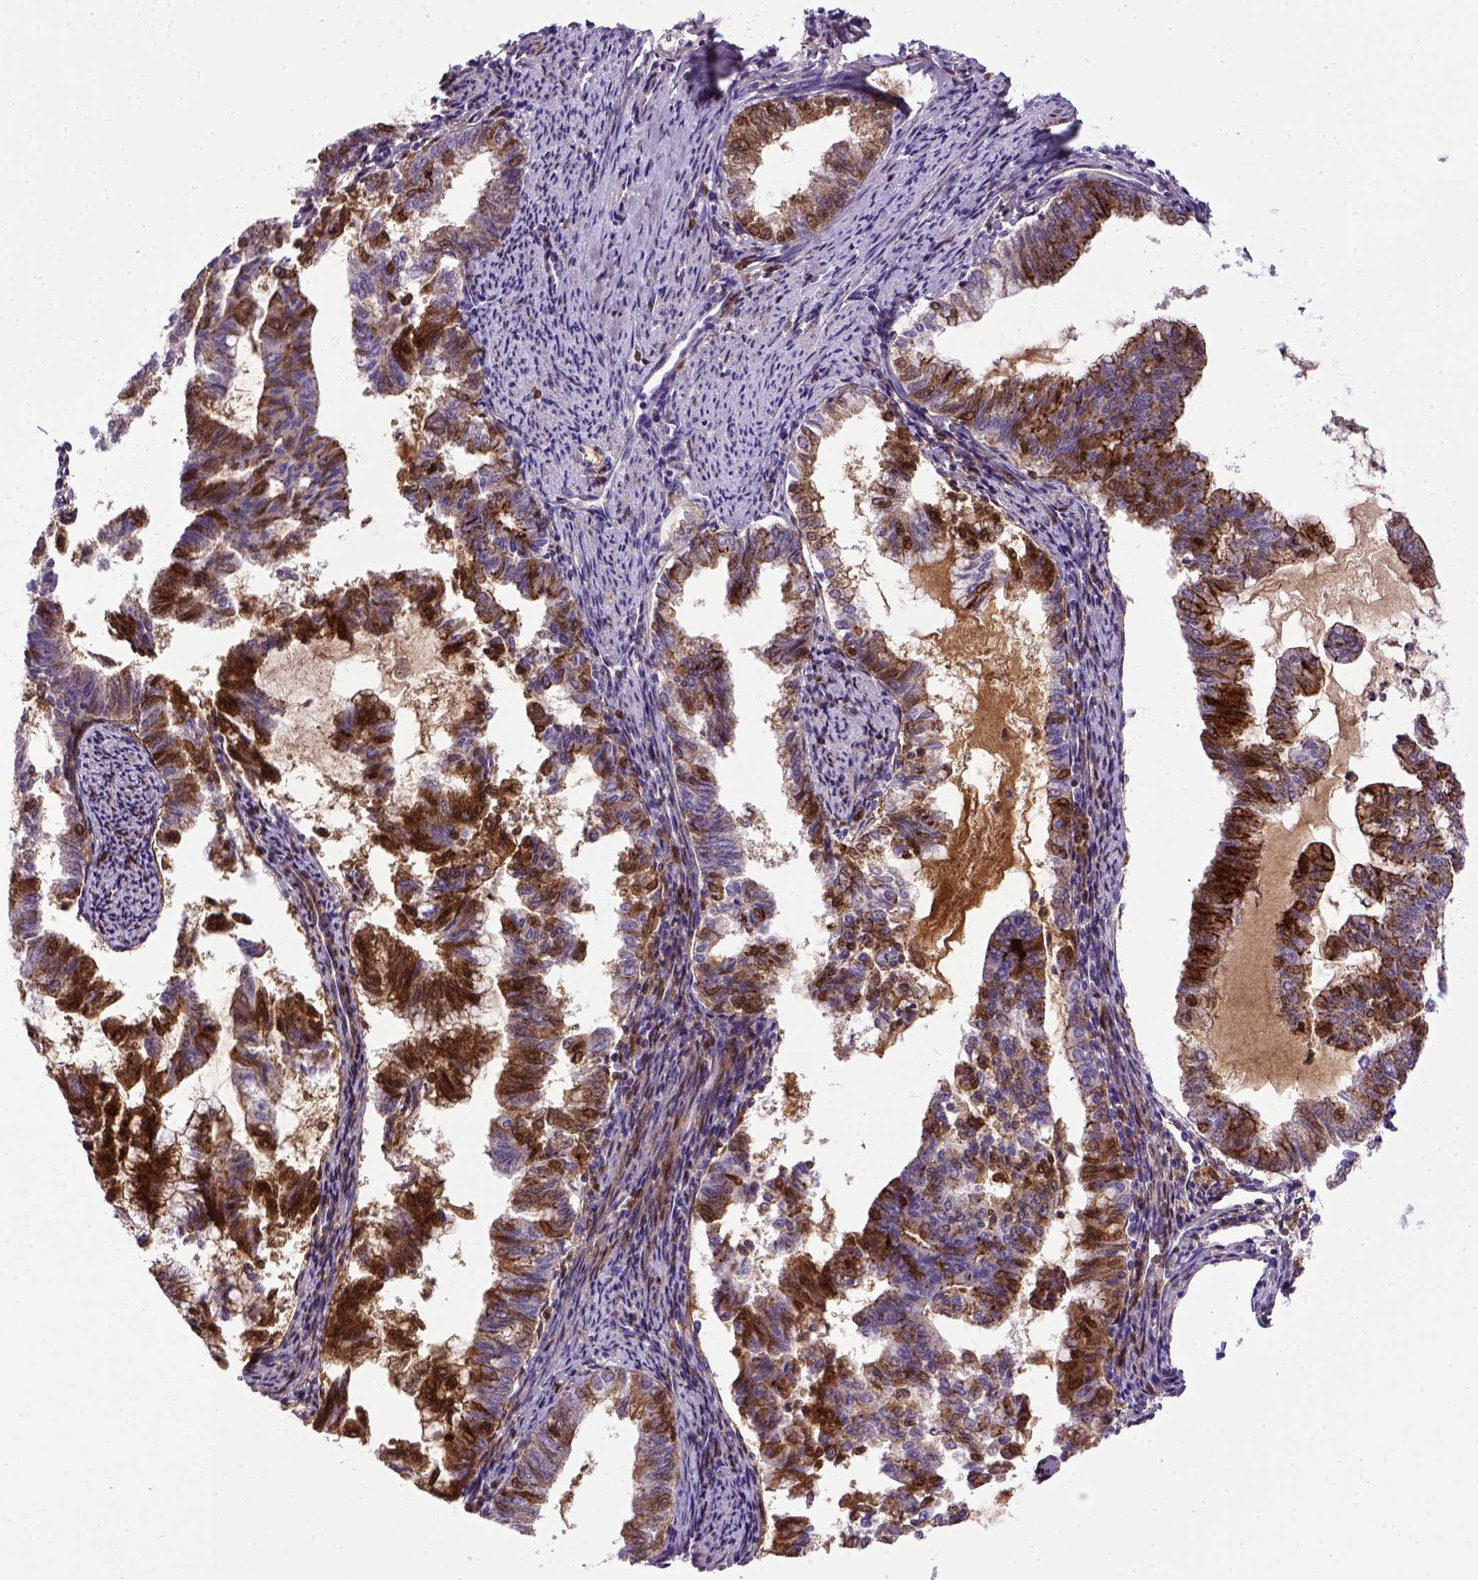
{"staining": {"intensity": "strong", "quantity": ">75%", "location": "cytoplasmic/membranous"}, "tissue": "endometrial cancer", "cell_type": "Tumor cells", "image_type": "cancer", "snomed": [{"axis": "morphology", "description": "Adenocarcinoma, NOS"}, {"axis": "topography", "description": "Endometrium"}], "caption": "Adenocarcinoma (endometrial) stained with immunohistochemistry (IHC) shows strong cytoplasmic/membranous expression in approximately >75% of tumor cells. Nuclei are stained in blue.", "gene": "CDH1", "patient": {"sex": "female", "age": 79}}